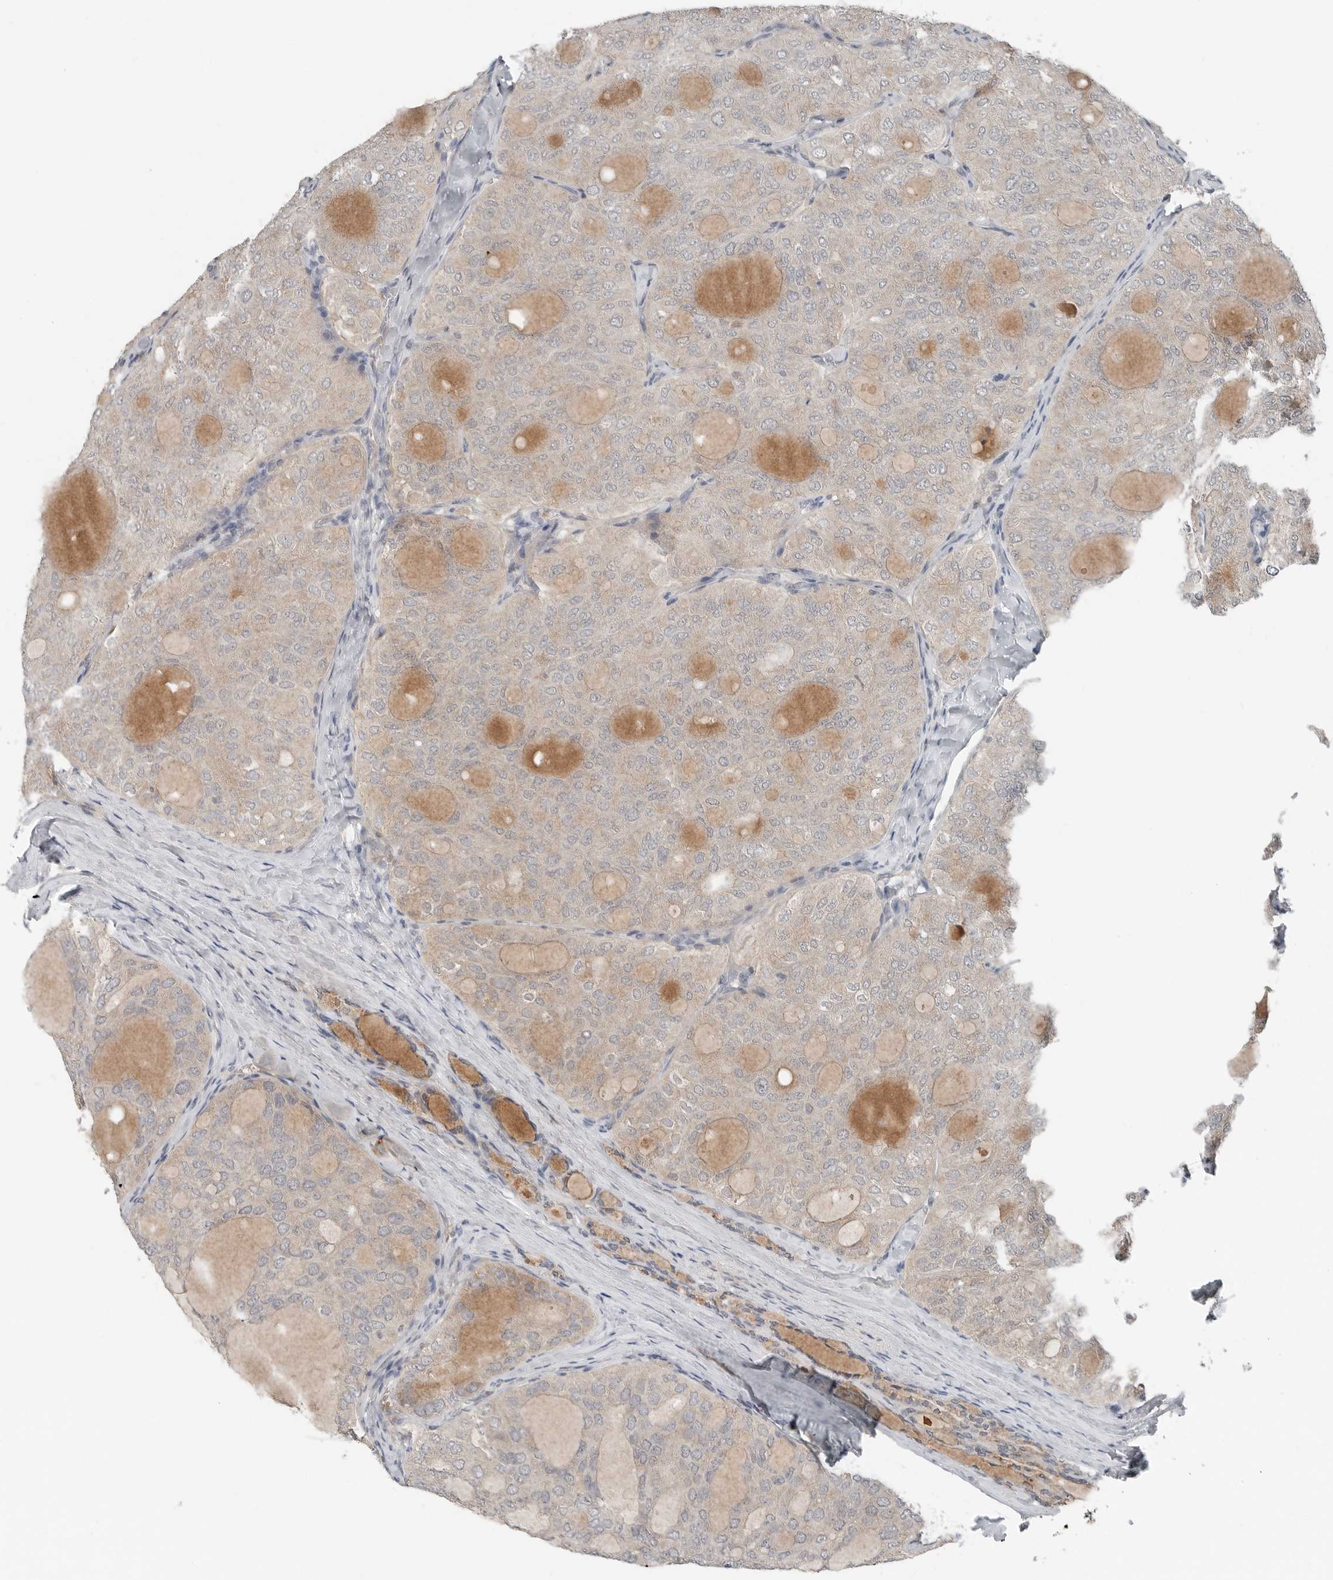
{"staining": {"intensity": "weak", "quantity": "<25%", "location": "cytoplasmic/membranous"}, "tissue": "thyroid cancer", "cell_type": "Tumor cells", "image_type": "cancer", "snomed": [{"axis": "morphology", "description": "Follicular adenoma carcinoma, NOS"}, {"axis": "topography", "description": "Thyroid gland"}], "caption": "A high-resolution image shows IHC staining of thyroid follicular adenoma carcinoma, which demonstrates no significant staining in tumor cells. (IHC, brightfield microscopy, high magnification).", "gene": "FCRLB", "patient": {"sex": "male", "age": 75}}